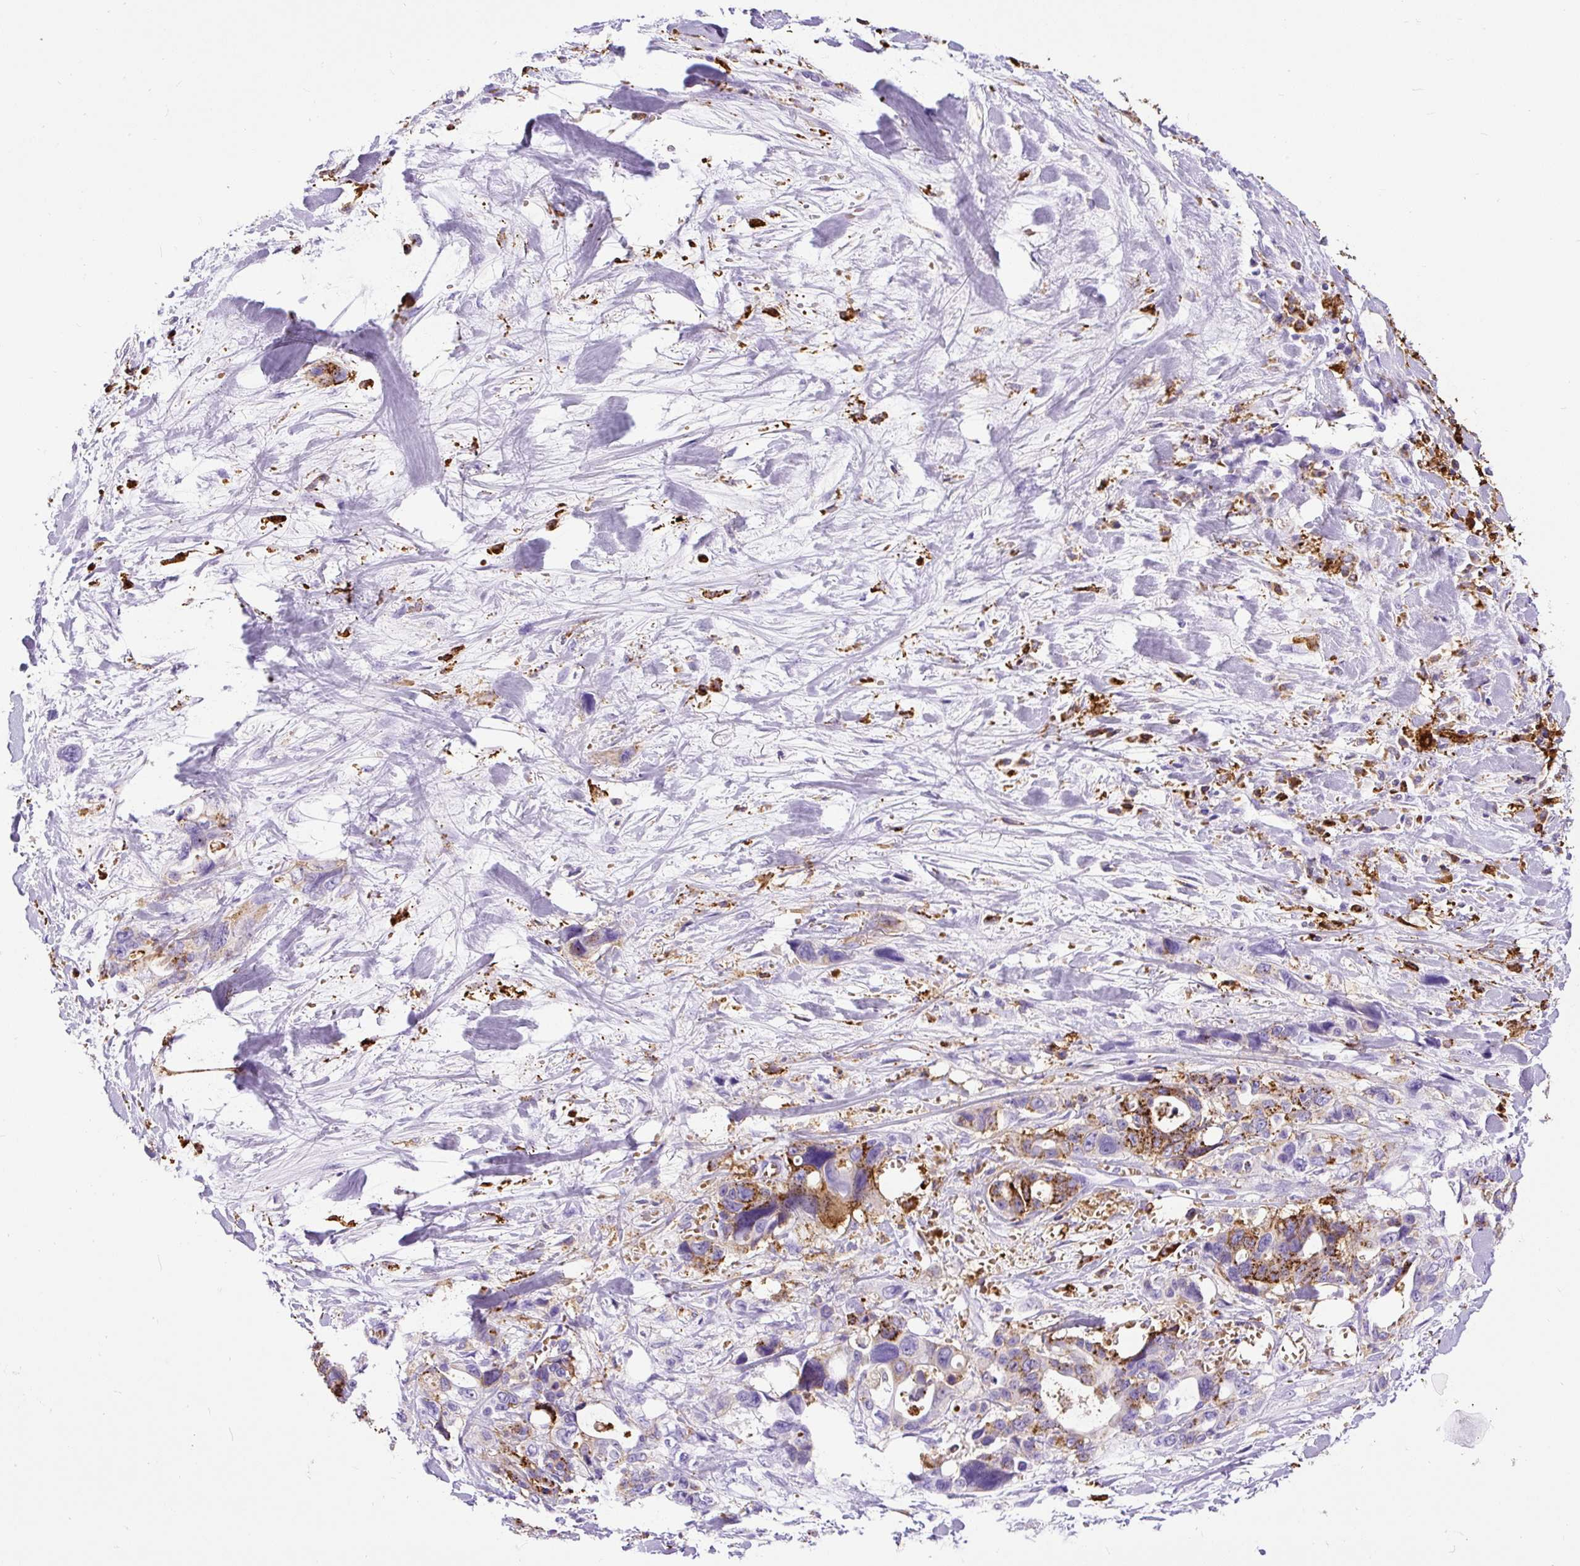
{"staining": {"intensity": "moderate", "quantity": "<25%", "location": "cytoplasmic/membranous"}, "tissue": "pancreatic cancer", "cell_type": "Tumor cells", "image_type": "cancer", "snomed": [{"axis": "morphology", "description": "Adenocarcinoma, NOS"}, {"axis": "topography", "description": "Pancreas"}], "caption": "Immunohistochemistry histopathology image of adenocarcinoma (pancreatic) stained for a protein (brown), which reveals low levels of moderate cytoplasmic/membranous staining in about <25% of tumor cells.", "gene": "HLA-DRA", "patient": {"sex": "male", "age": 46}}